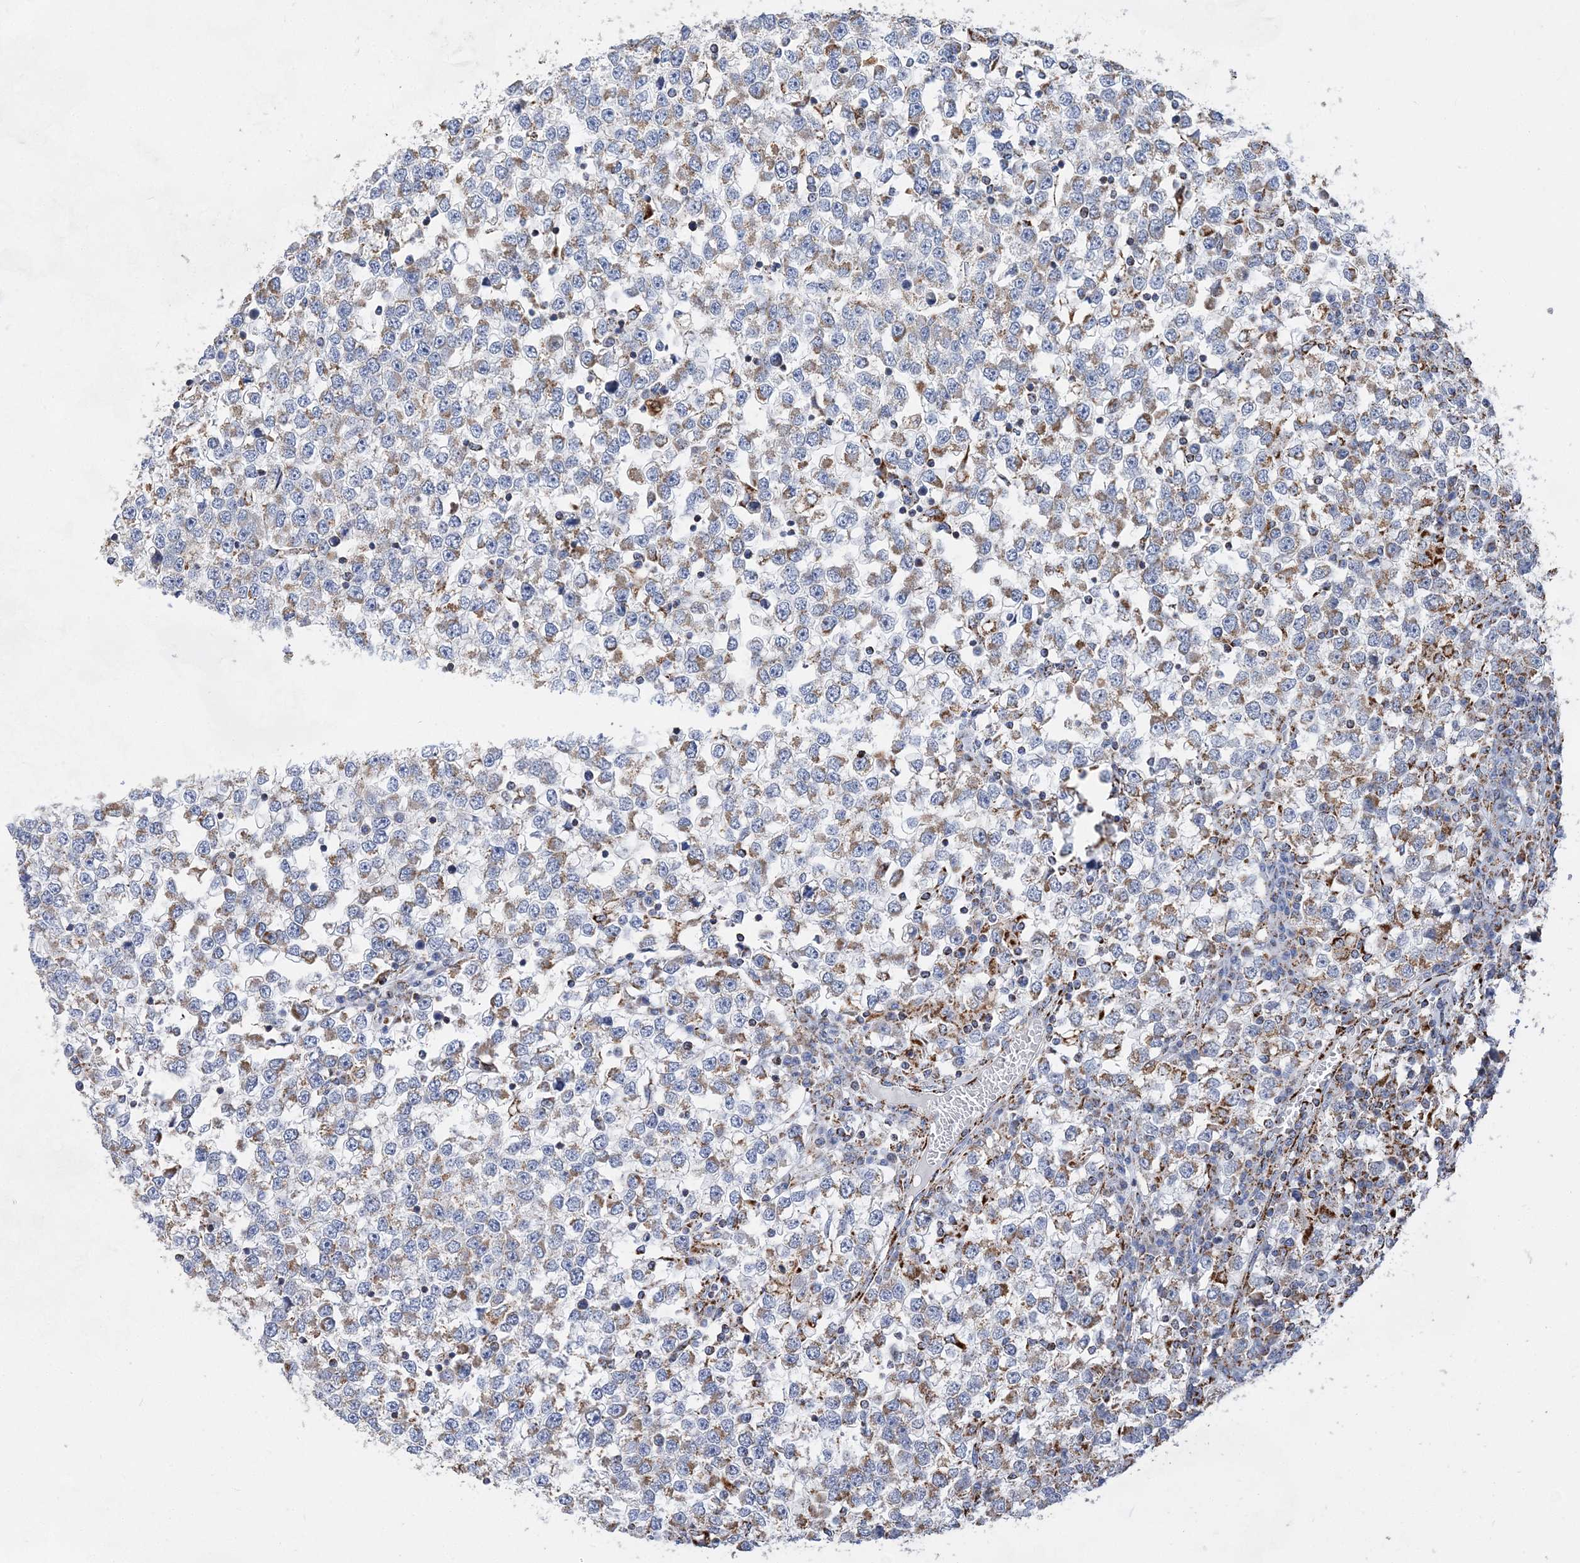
{"staining": {"intensity": "weak", "quantity": "<25%", "location": "cytoplasmic/membranous"}, "tissue": "testis cancer", "cell_type": "Tumor cells", "image_type": "cancer", "snomed": [{"axis": "morphology", "description": "Seminoma, NOS"}, {"axis": "topography", "description": "Testis"}], "caption": "DAB (3,3'-diaminobenzidine) immunohistochemical staining of testis cancer reveals no significant expression in tumor cells. (Stains: DAB immunohistochemistry (IHC) with hematoxylin counter stain, Microscopy: brightfield microscopy at high magnification).", "gene": "ACOT9", "patient": {"sex": "male", "age": 65}}